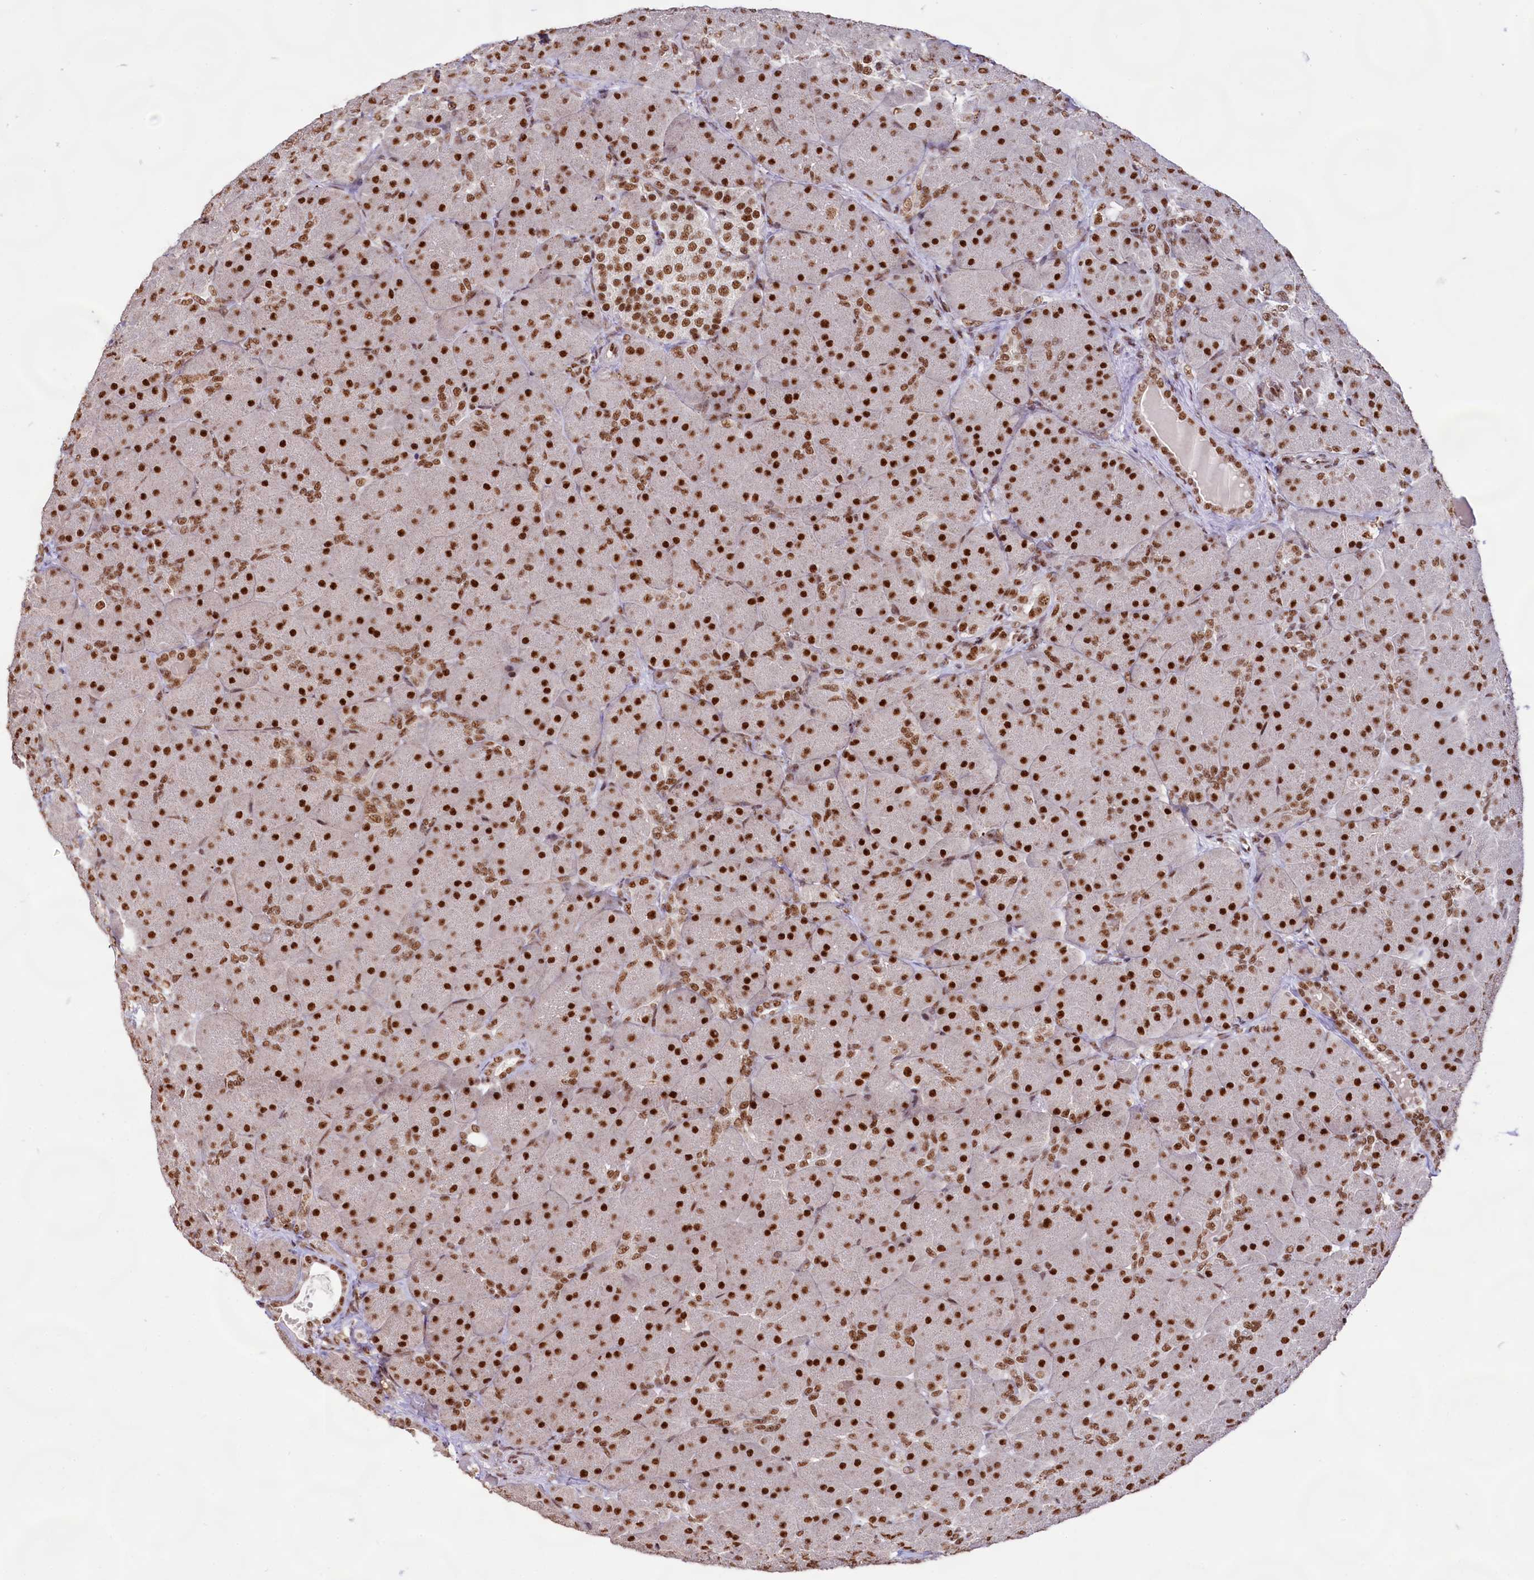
{"staining": {"intensity": "strong", "quantity": ">75%", "location": "nuclear"}, "tissue": "pancreas", "cell_type": "Exocrine glandular cells", "image_type": "normal", "snomed": [{"axis": "morphology", "description": "Normal tissue, NOS"}, {"axis": "topography", "description": "Pancreas"}], "caption": "High-power microscopy captured an IHC histopathology image of unremarkable pancreas, revealing strong nuclear expression in approximately >75% of exocrine glandular cells. (DAB (3,3'-diaminobenzidine) IHC, brown staining for protein, blue staining for nuclei).", "gene": "HIRA", "patient": {"sex": "male", "age": 66}}